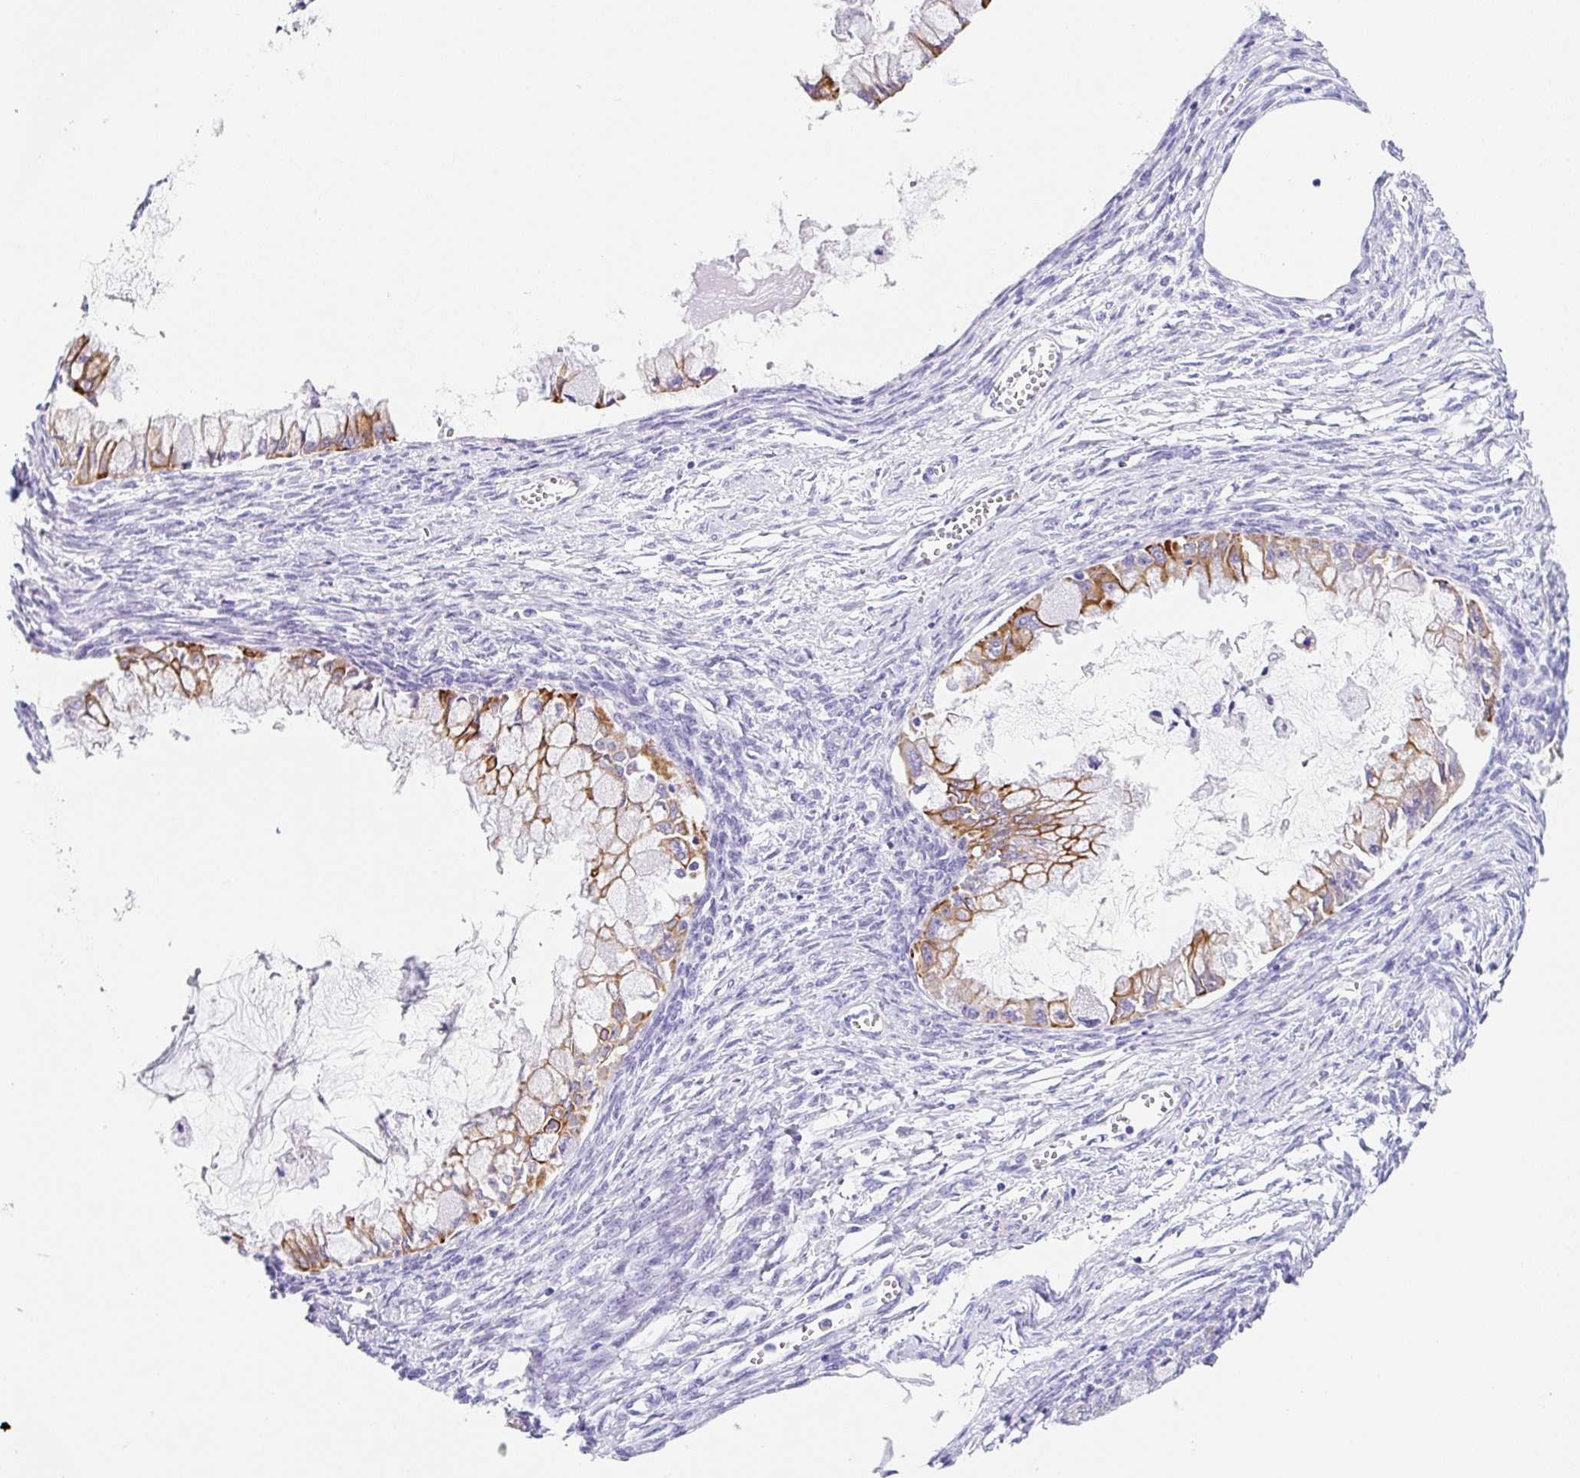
{"staining": {"intensity": "moderate", "quantity": "25%-75%", "location": "cytoplasmic/membranous"}, "tissue": "ovarian cancer", "cell_type": "Tumor cells", "image_type": "cancer", "snomed": [{"axis": "morphology", "description": "Cystadenocarcinoma, mucinous, NOS"}, {"axis": "topography", "description": "Ovary"}], "caption": "DAB immunohistochemical staining of ovarian cancer (mucinous cystadenocarcinoma) demonstrates moderate cytoplasmic/membranous protein positivity in about 25%-75% of tumor cells.", "gene": "CLDND2", "patient": {"sex": "female", "age": 34}}